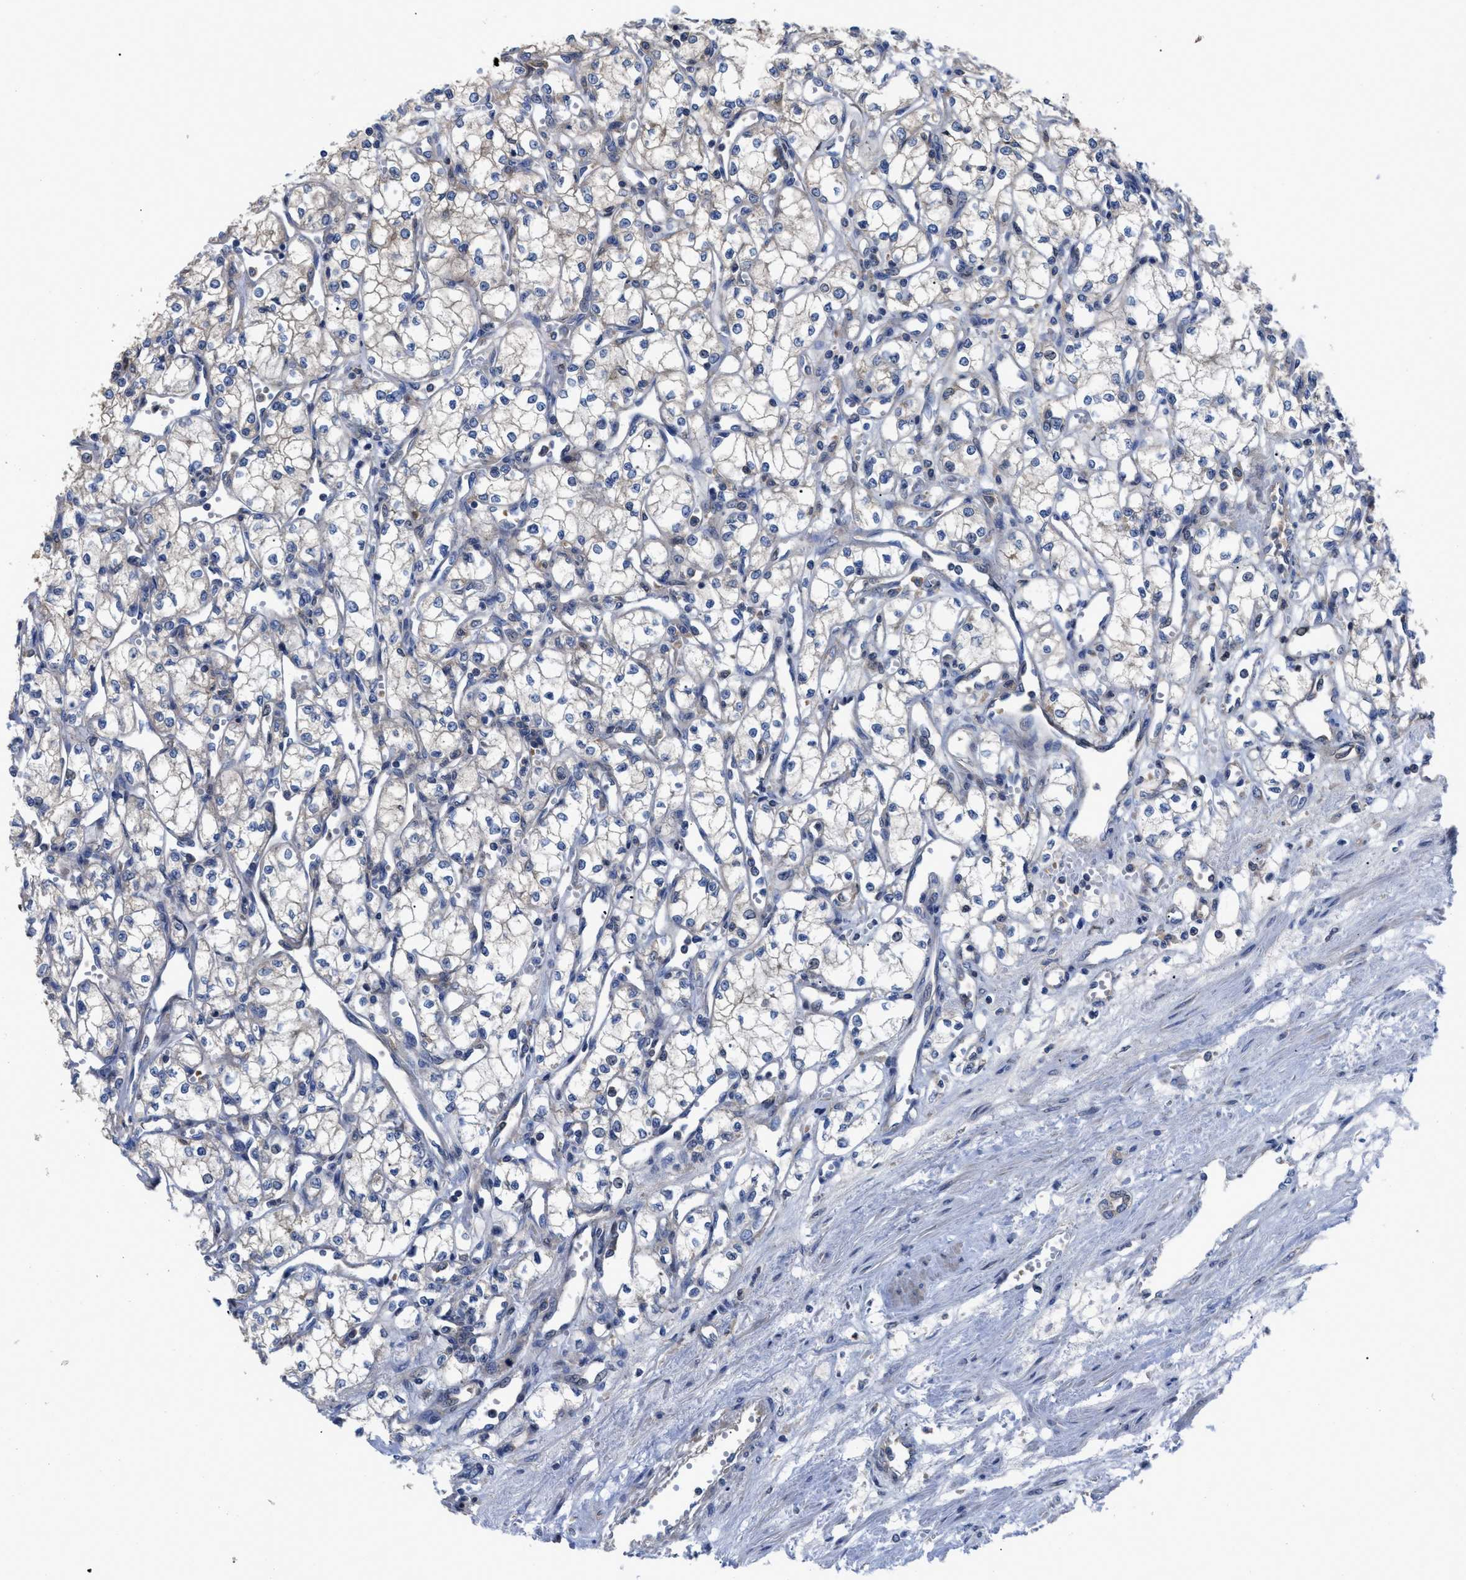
{"staining": {"intensity": "weak", "quantity": "25%-75%", "location": "cytoplasmic/membranous"}, "tissue": "renal cancer", "cell_type": "Tumor cells", "image_type": "cancer", "snomed": [{"axis": "morphology", "description": "Adenocarcinoma, NOS"}, {"axis": "topography", "description": "Kidney"}], "caption": "Human adenocarcinoma (renal) stained for a protein (brown) shows weak cytoplasmic/membranous positive staining in approximately 25%-75% of tumor cells.", "gene": "SERPINA6", "patient": {"sex": "male", "age": 59}}